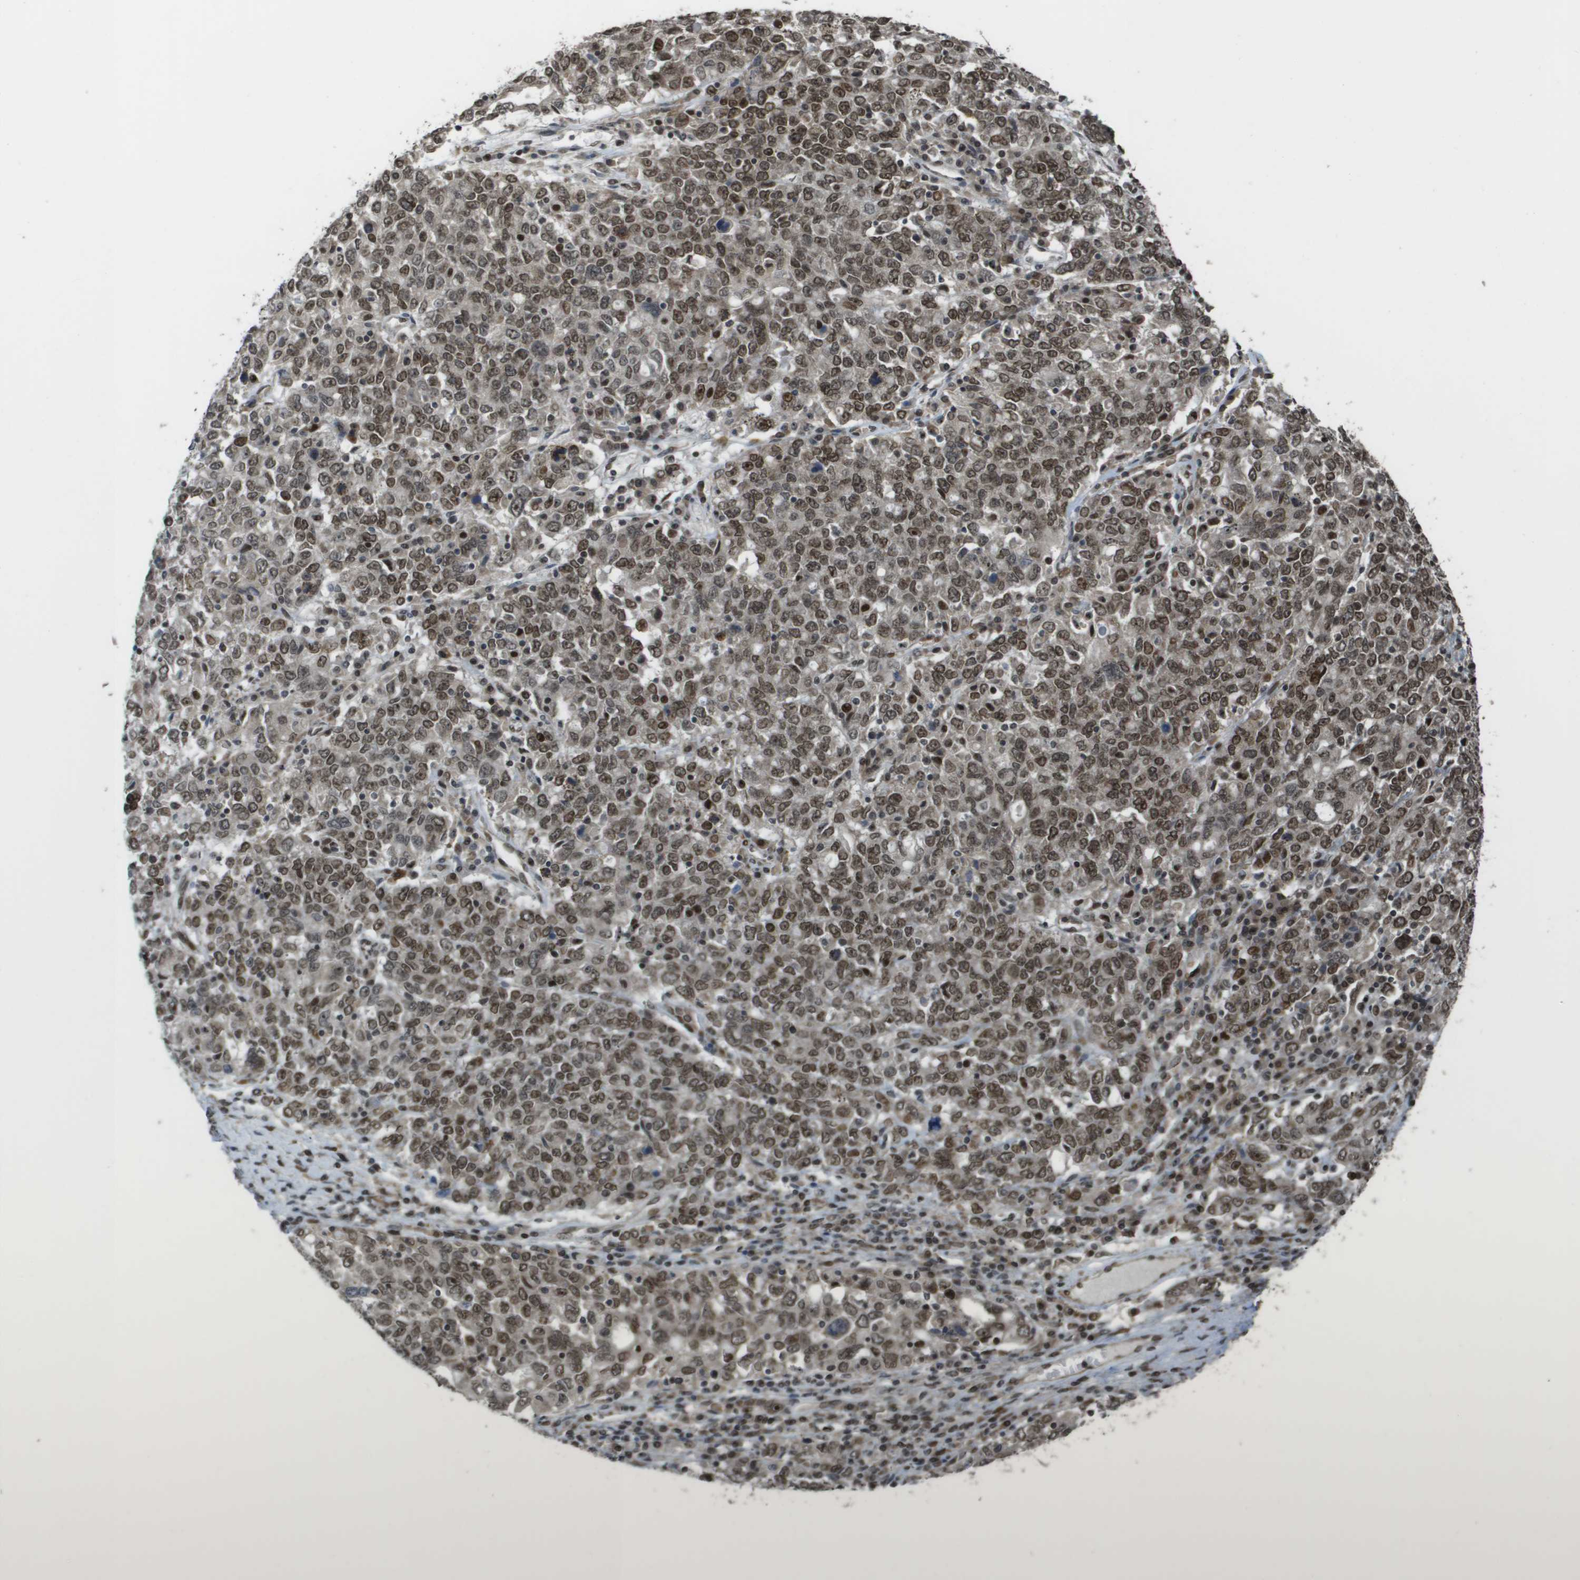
{"staining": {"intensity": "moderate", "quantity": ">75%", "location": "nuclear"}, "tissue": "ovarian cancer", "cell_type": "Tumor cells", "image_type": "cancer", "snomed": [{"axis": "morphology", "description": "Carcinoma, endometroid"}, {"axis": "topography", "description": "Ovary"}], "caption": "High-power microscopy captured an immunohistochemistry histopathology image of ovarian endometroid carcinoma, revealing moderate nuclear expression in approximately >75% of tumor cells.", "gene": "KAT5", "patient": {"sex": "female", "age": 62}}